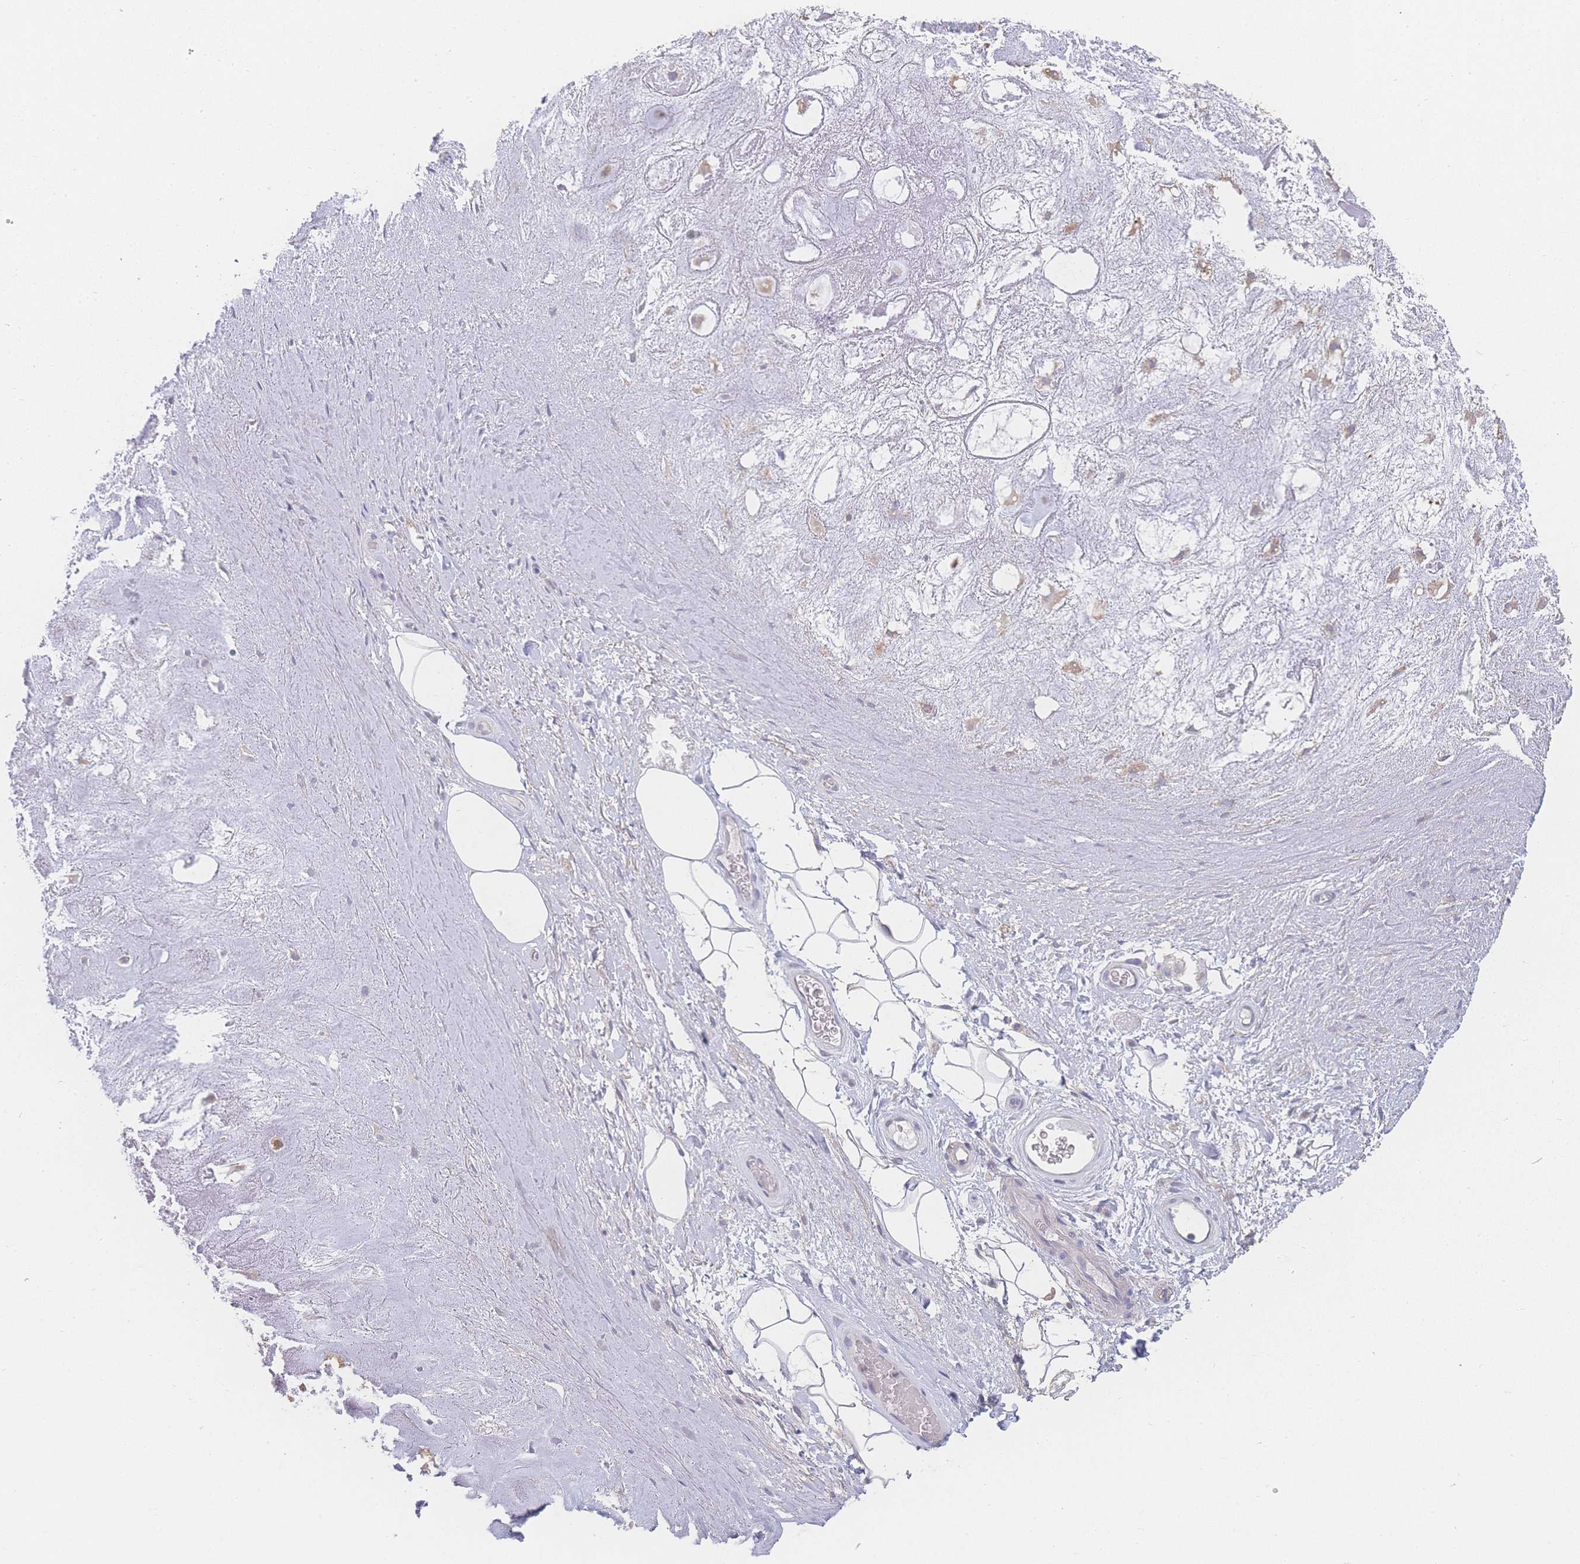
{"staining": {"intensity": "negative", "quantity": "none", "location": "none"}, "tissue": "adipose tissue", "cell_type": "Adipocytes", "image_type": "normal", "snomed": [{"axis": "morphology", "description": "Normal tissue, NOS"}, {"axis": "topography", "description": "Cartilage tissue"}], "caption": "This is a micrograph of immunohistochemistry staining of benign adipose tissue, which shows no positivity in adipocytes.", "gene": "GIPR", "patient": {"sex": "male", "age": 81}}